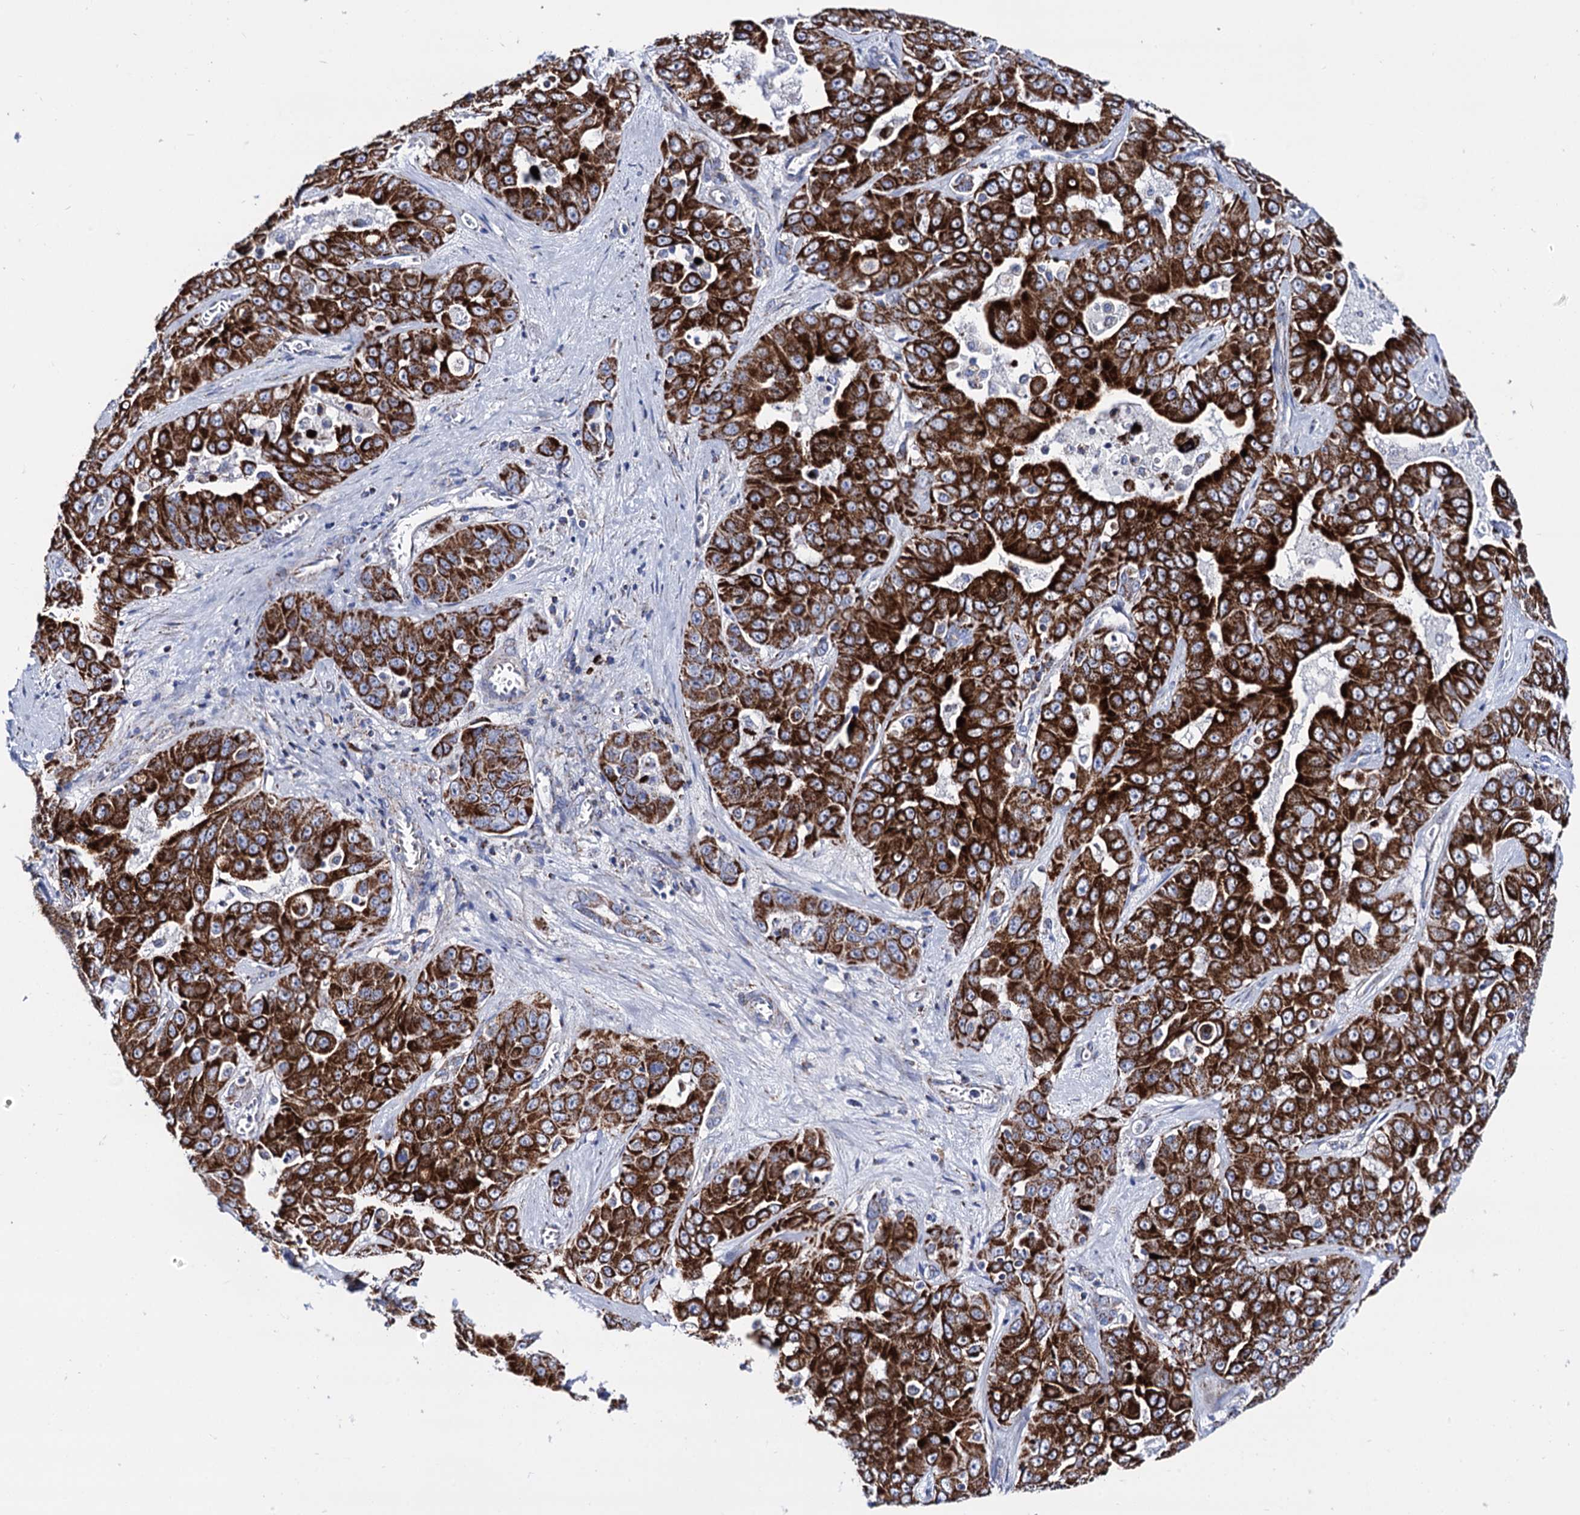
{"staining": {"intensity": "strong", "quantity": ">75%", "location": "cytoplasmic/membranous"}, "tissue": "liver cancer", "cell_type": "Tumor cells", "image_type": "cancer", "snomed": [{"axis": "morphology", "description": "Cholangiocarcinoma"}, {"axis": "topography", "description": "Liver"}], "caption": "Protein expression by IHC shows strong cytoplasmic/membranous positivity in approximately >75% of tumor cells in liver cholangiocarcinoma.", "gene": "UBASH3B", "patient": {"sex": "female", "age": 52}}